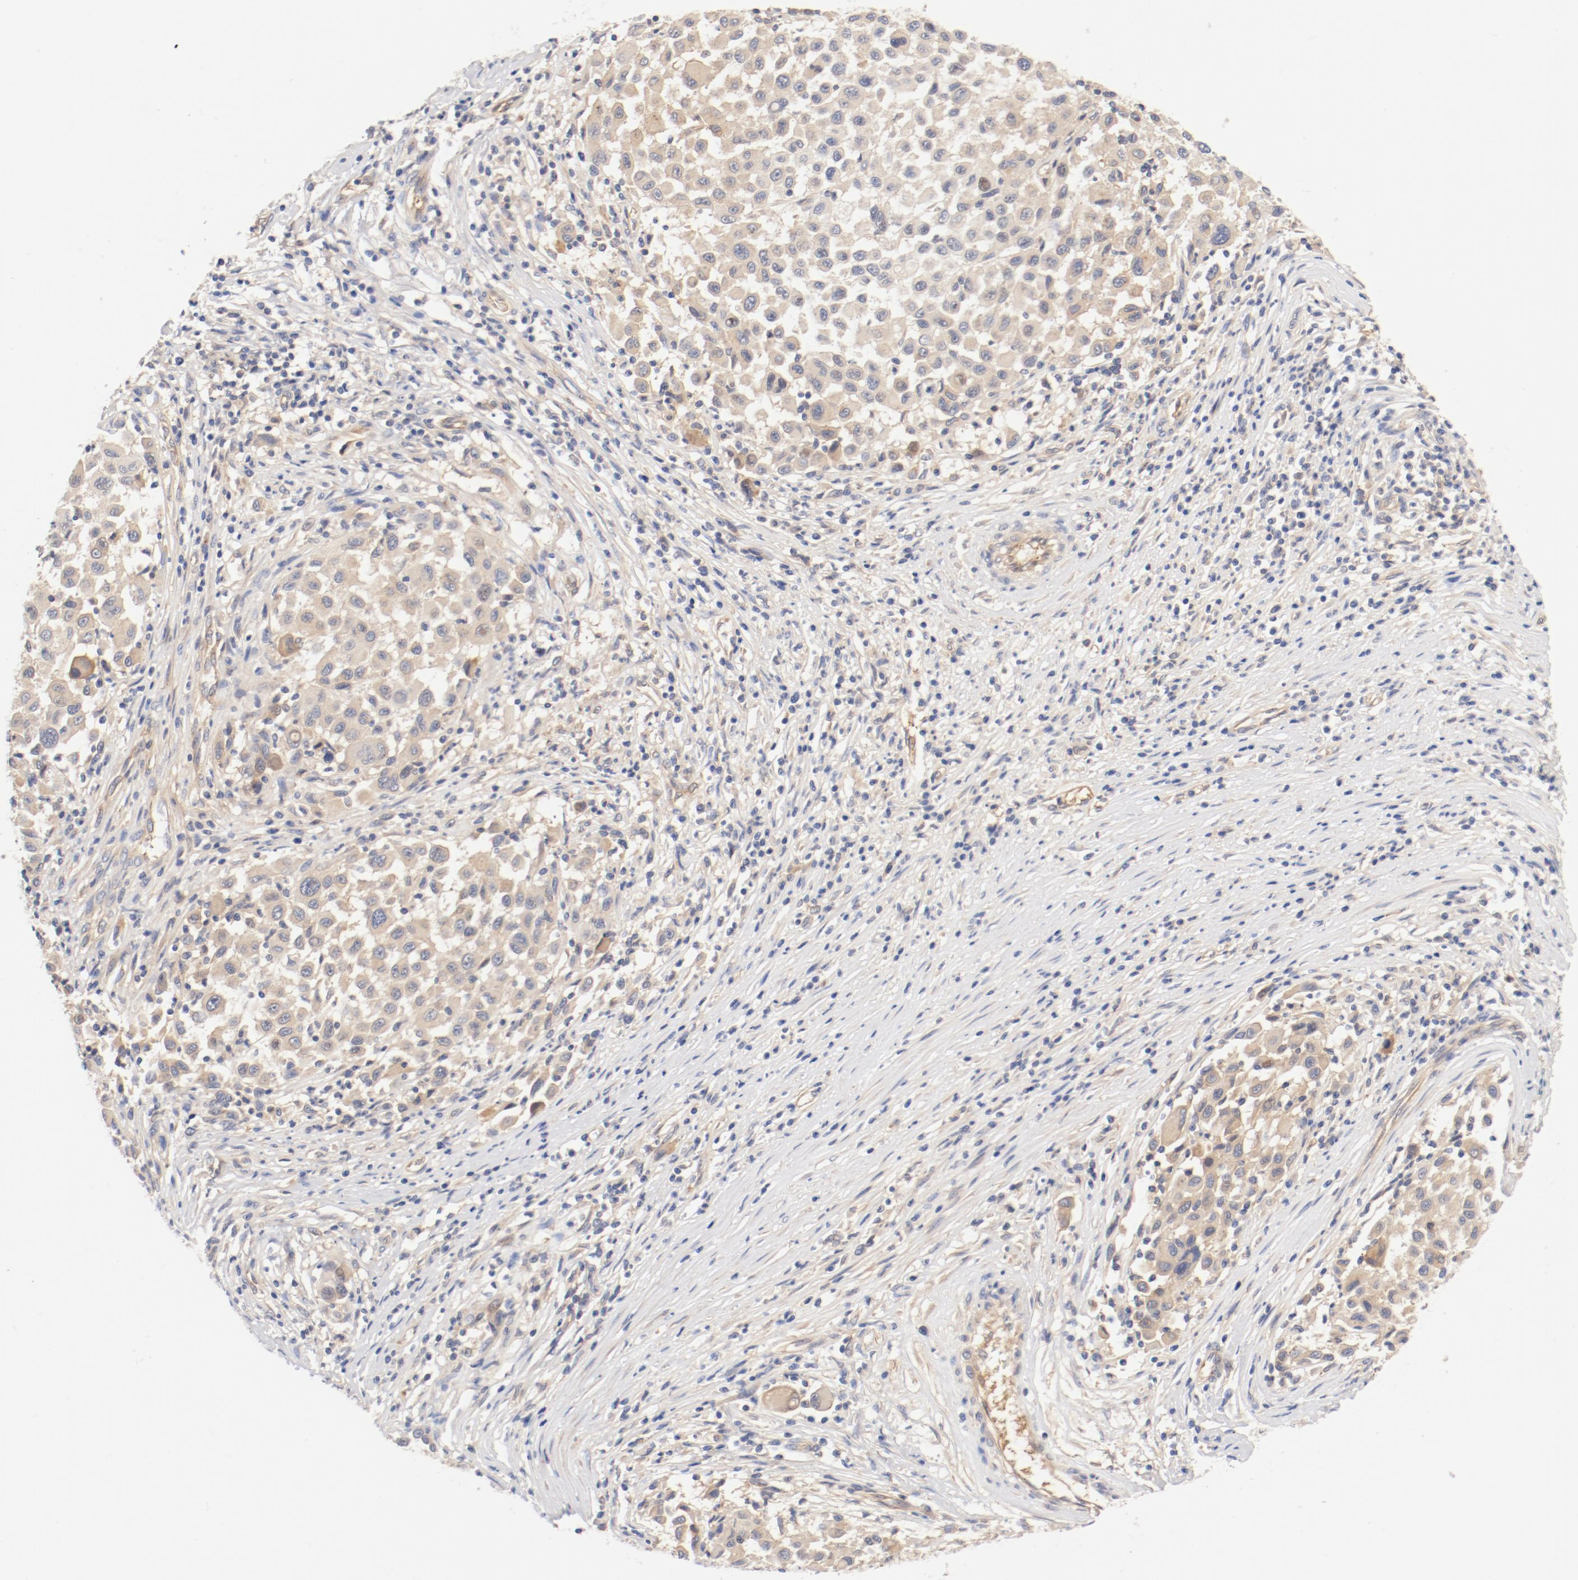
{"staining": {"intensity": "weak", "quantity": ">75%", "location": "cytoplasmic/membranous"}, "tissue": "melanoma", "cell_type": "Tumor cells", "image_type": "cancer", "snomed": [{"axis": "morphology", "description": "Malignant melanoma, Metastatic site"}, {"axis": "topography", "description": "Lymph node"}], "caption": "IHC histopathology image of neoplastic tissue: malignant melanoma (metastatic site) stained using IHC demonstrates low levels of weak protein expression localized specifically in the cytoplasmic/membranous of tumor cells, appearing as a cytoplasmic/membranous brown color.", "gene": "DYNC1H1", "patient": {"sex": "male", "age": 61}}